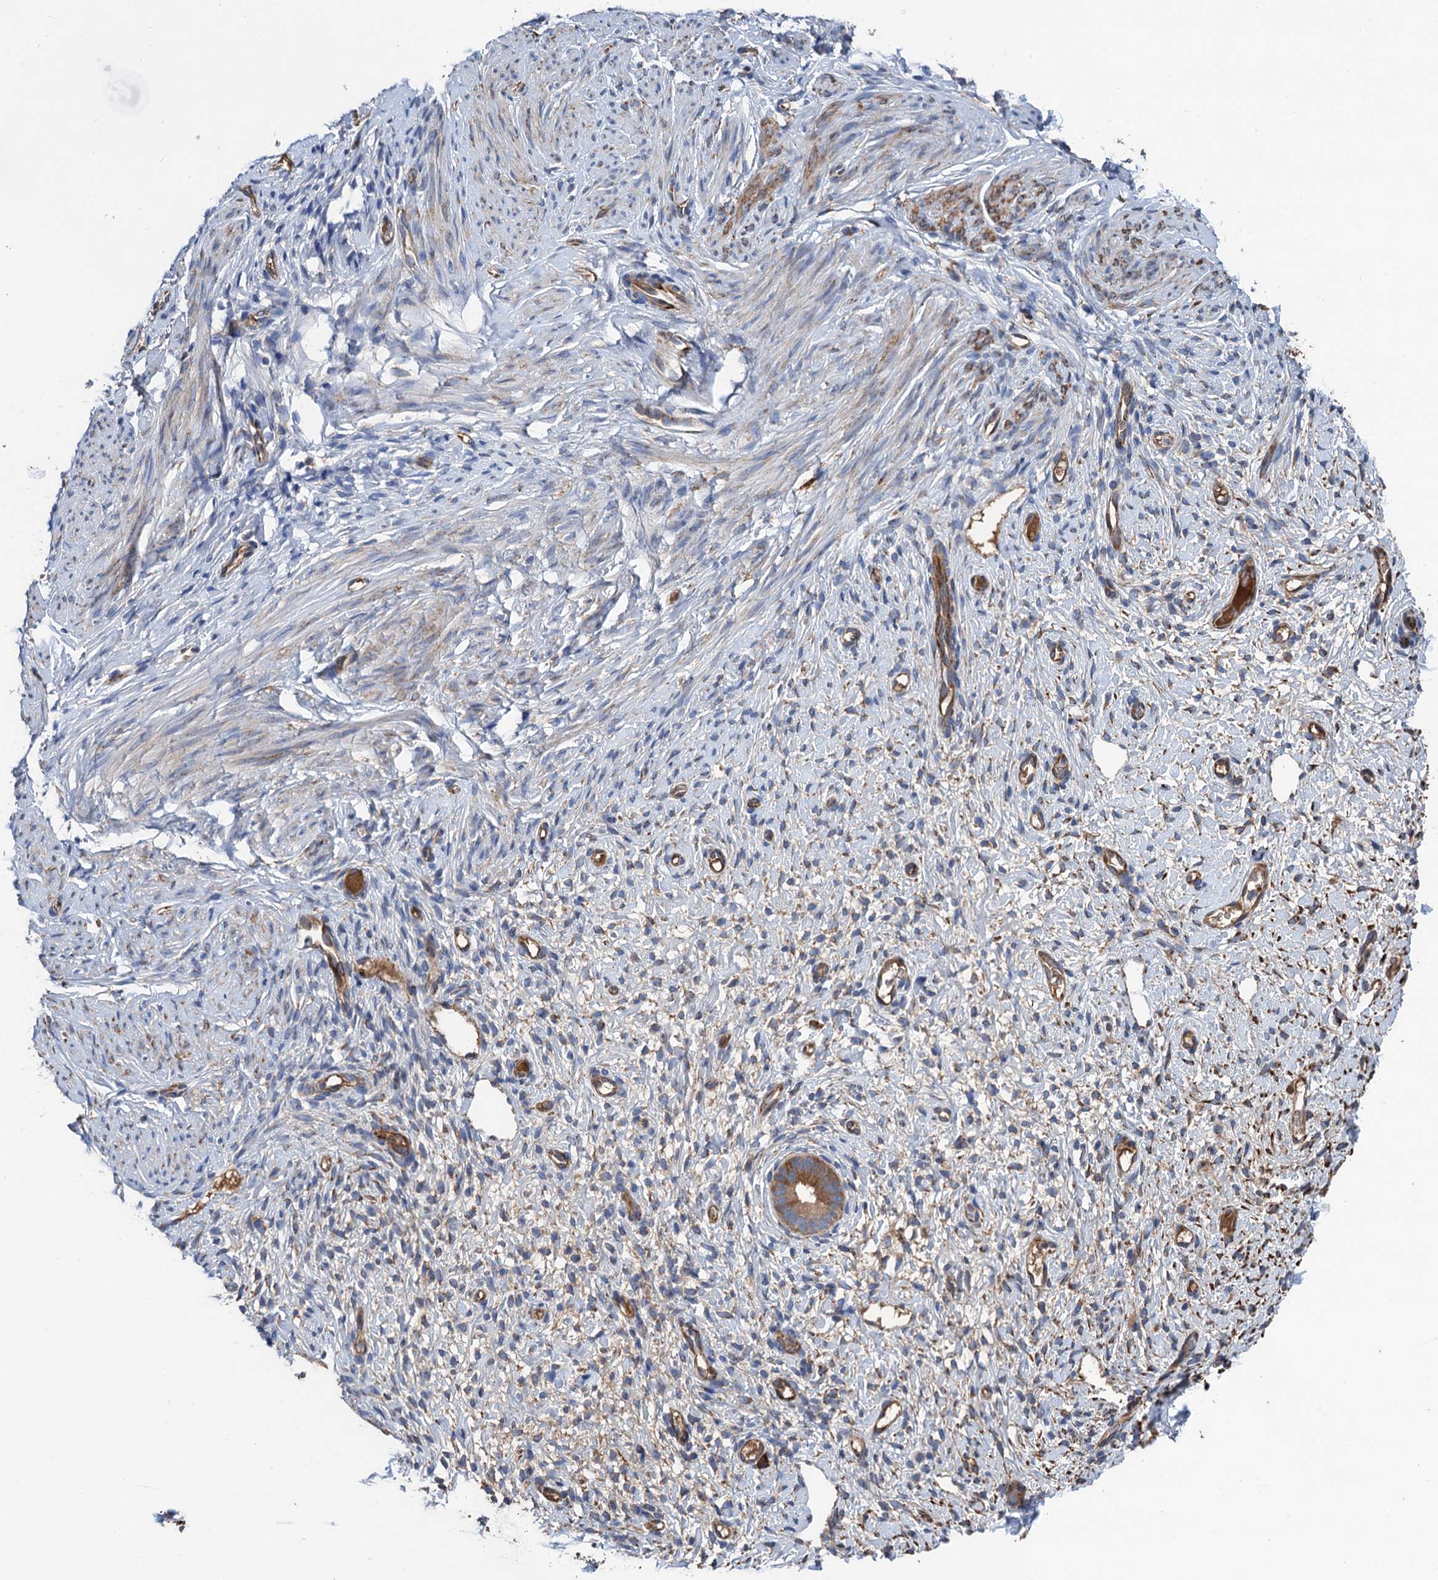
{"staining": {"intensity": "negative", "quantity": "none", "location": "none"}, "tissue": "endometrium", "cell_type": "Cells in endometrial stroma", "image_type": "normal", "snomed": [{"axis": "morphology", "description": "Normal tissue, NOS"}, {"axis": "topography", "description": "Endometrium"}], "caption": "This image is of unremarkable endometrium stained with immunohistochemistry (IHC) to label a protein in brown with the nuclei are counter-stained blue. There is no expression in cells in endometrial stroma. (Immunohistochemistry, brightfield microscopy, high magnification).", "gene": "CNNM1", "patient": {"sex": "female", "age": 65}}